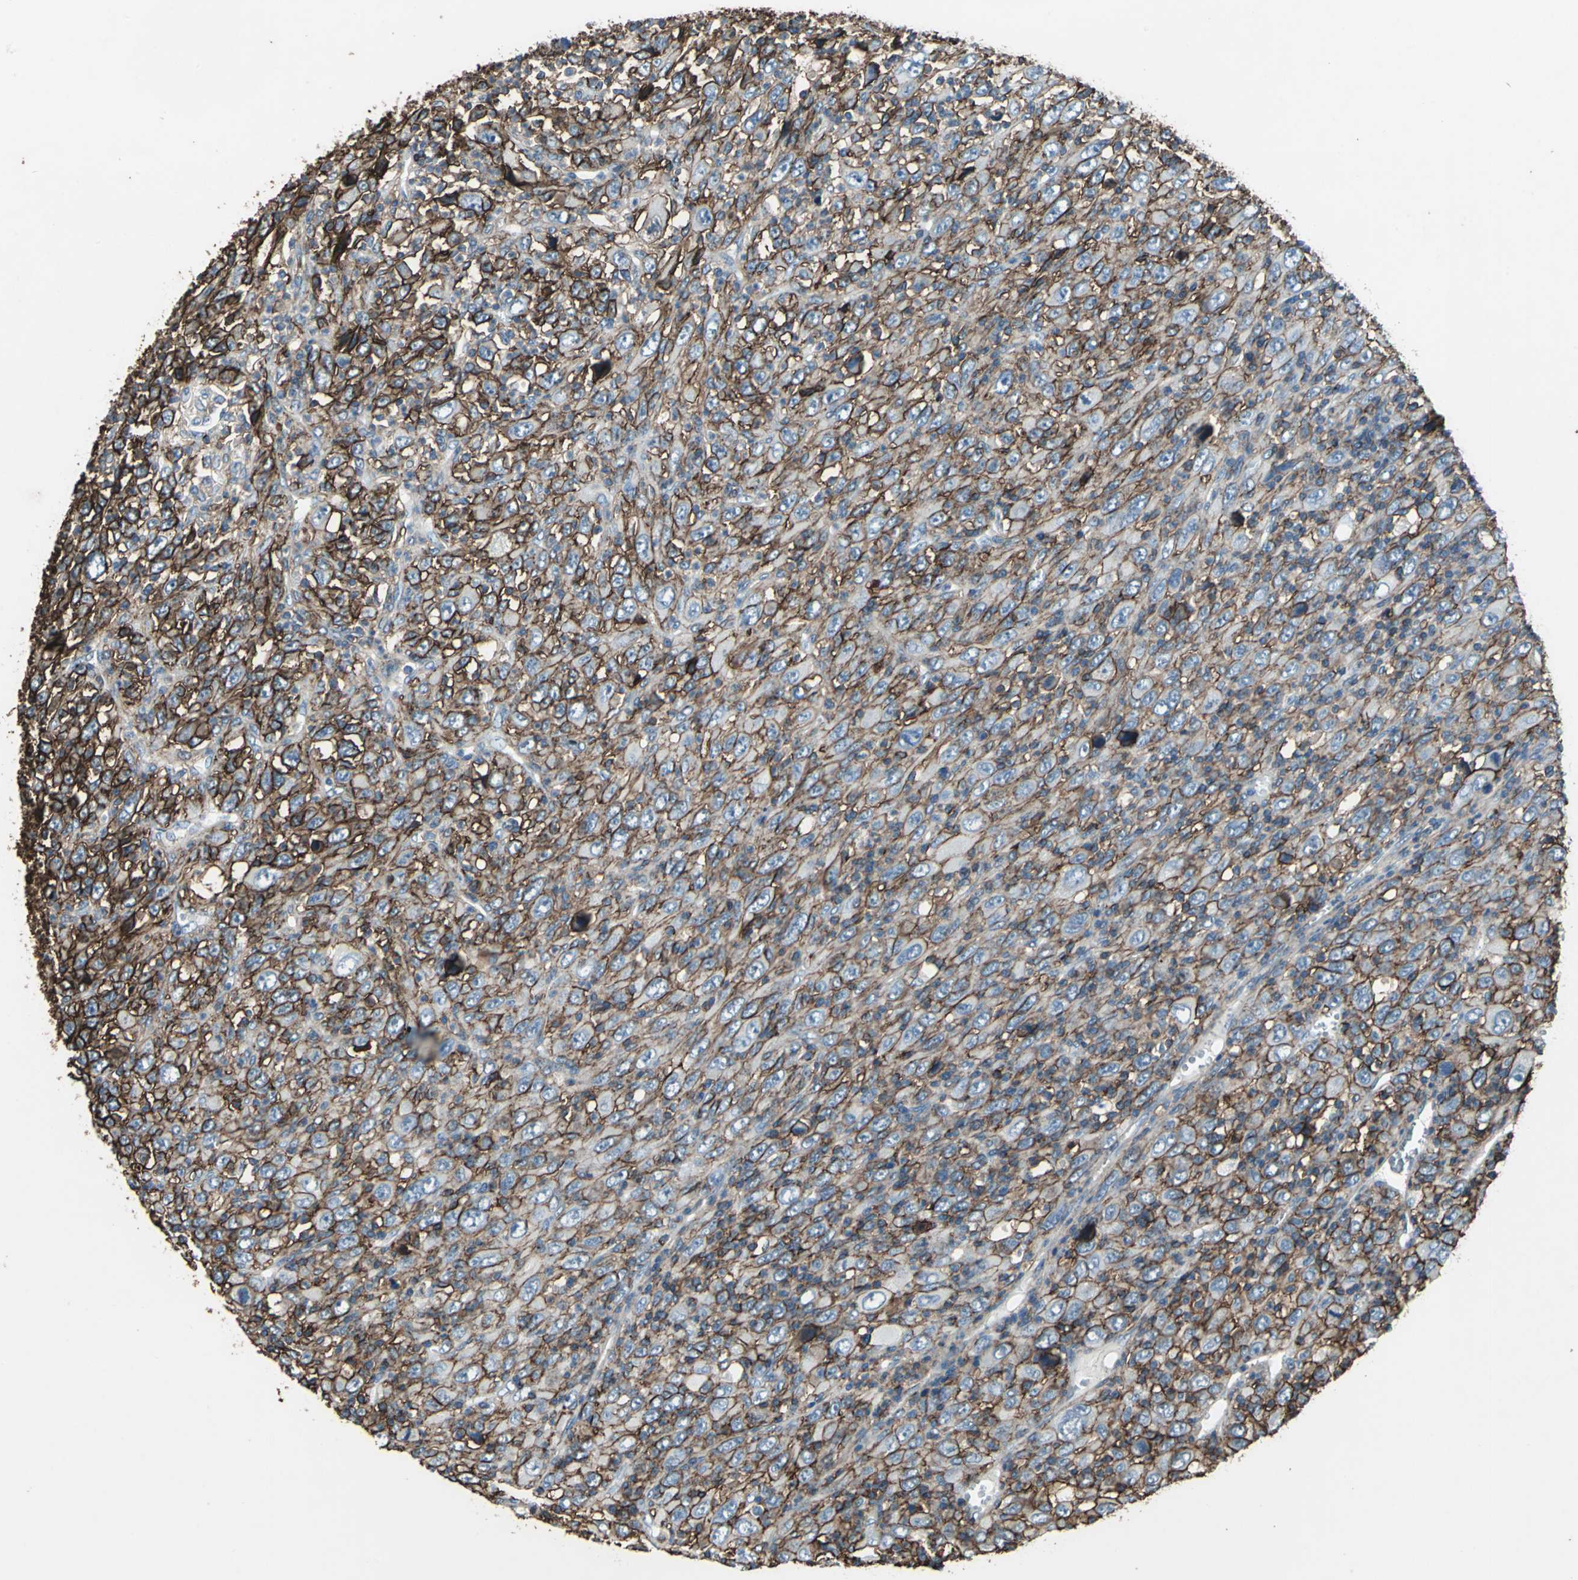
{"staining": {"intensity": "strong", "quantity": ">75%", "location": "cytoplasmic/membranous"}, "tissue": "melanoma", "cell_type": "Tumor cells", "image_type": "cancer", "snomed": [{"axis": "morphology", "description": "Malignant melanoma, Metastatic site"}, {"axis": "topography", "description": "Skin"}], "caption": "This image exhibits melanoma stained with IHC to label a protein in brown. The cytoplasmic/membranous of tumor cells show strong positivity for the protein. Nuclei are counter-stained blue.", "gene": "CD44", "patient": {"sex": "female", "age": 56}}